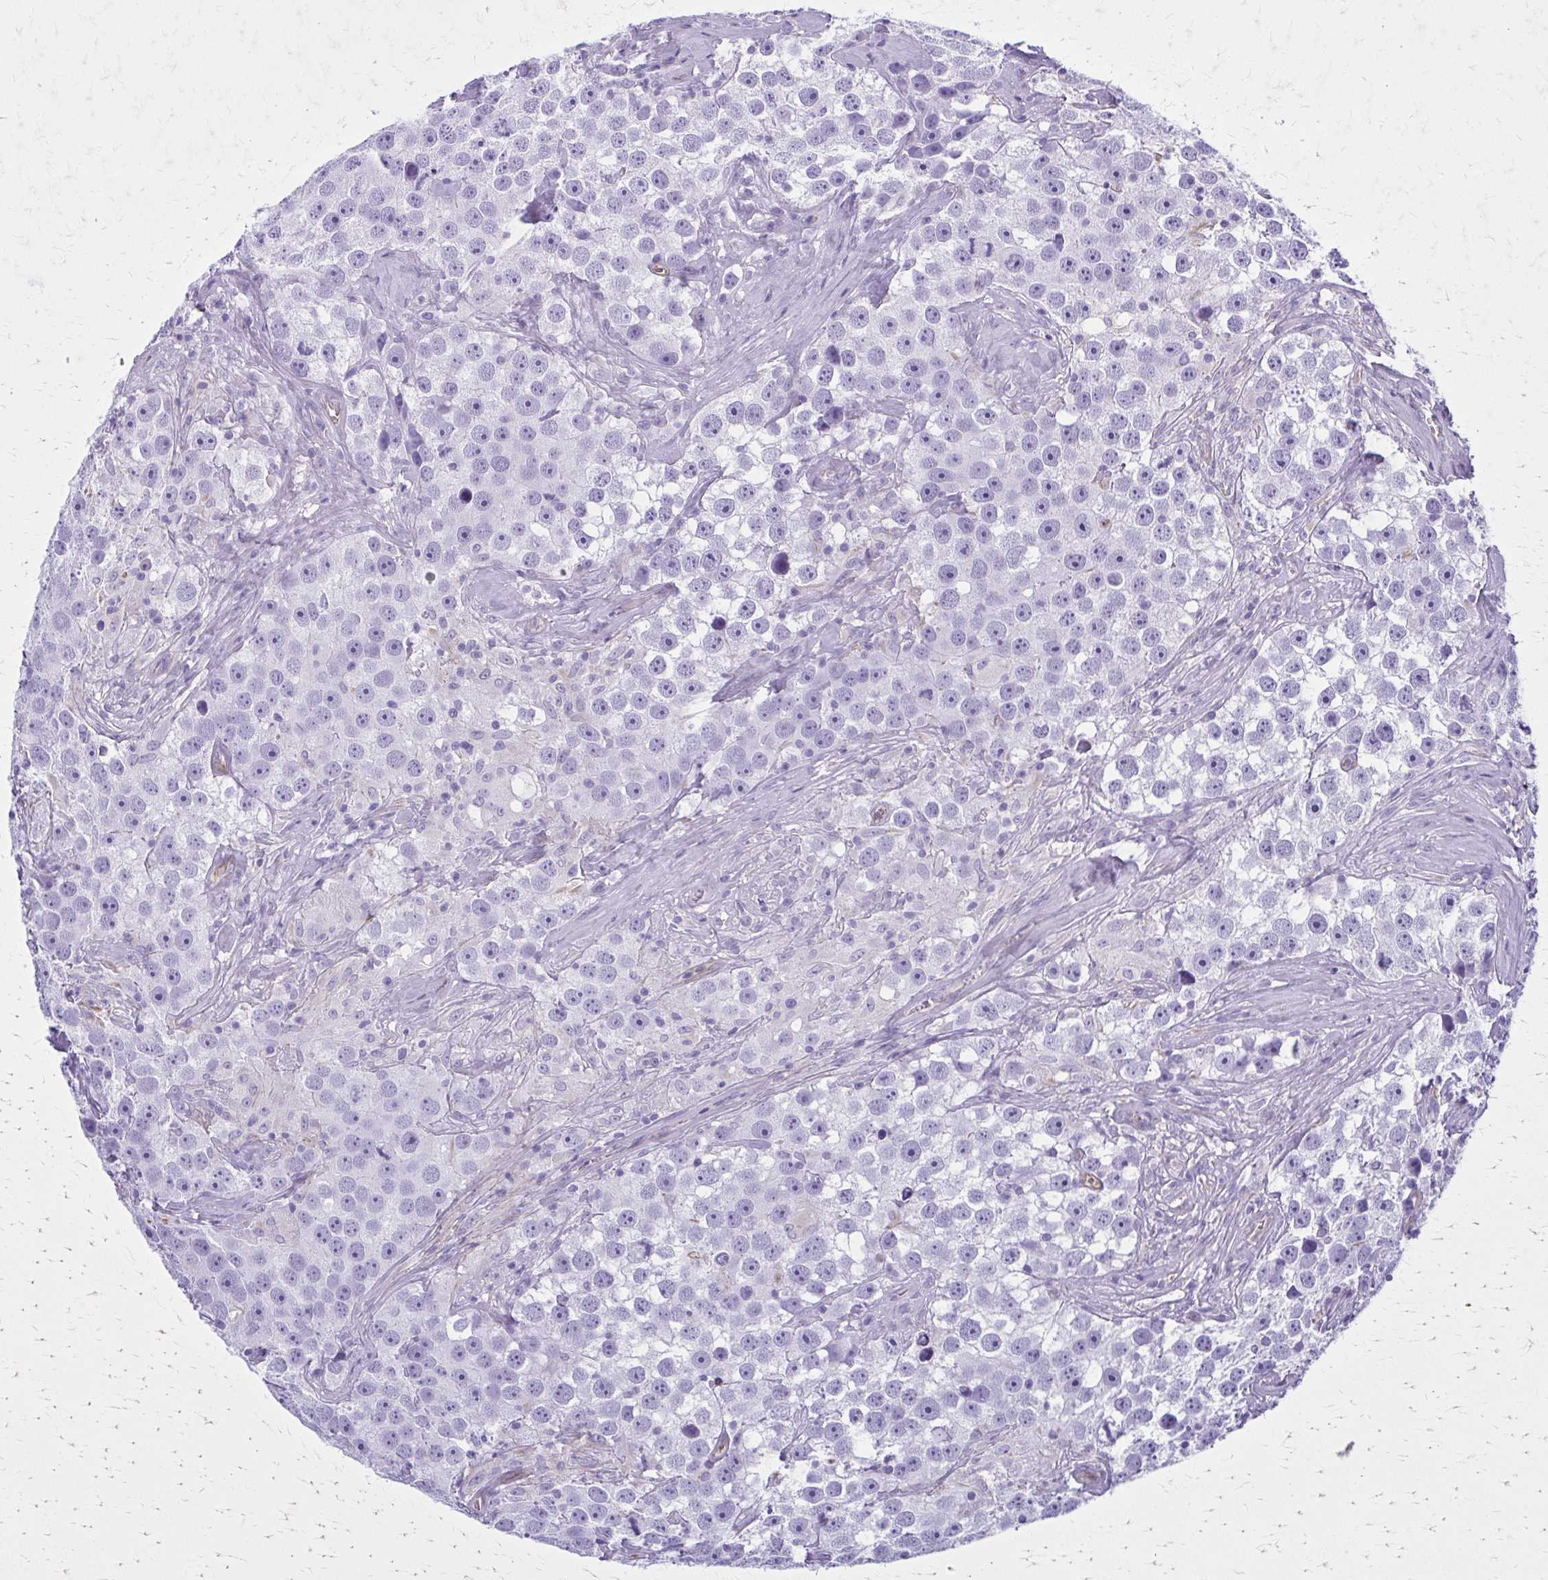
{"staining": {"intensity": "negative", "quantity": "none", "location": "none"}, "tissue": "testis cancer", "cell_type": "Tumor cells", "image_type": "cancer", "snomed": [{"axis": "morphology", "description": "Seminoma, NOS"}, {"axis": "topography", "description": "Testis"}], "caption": "Testis cancer stained for a protein using immunohistochemistry (IHC) displays no expression tumor cells.", "gene": "GFAP", "patient": {"sex": "male", "age": 49}}